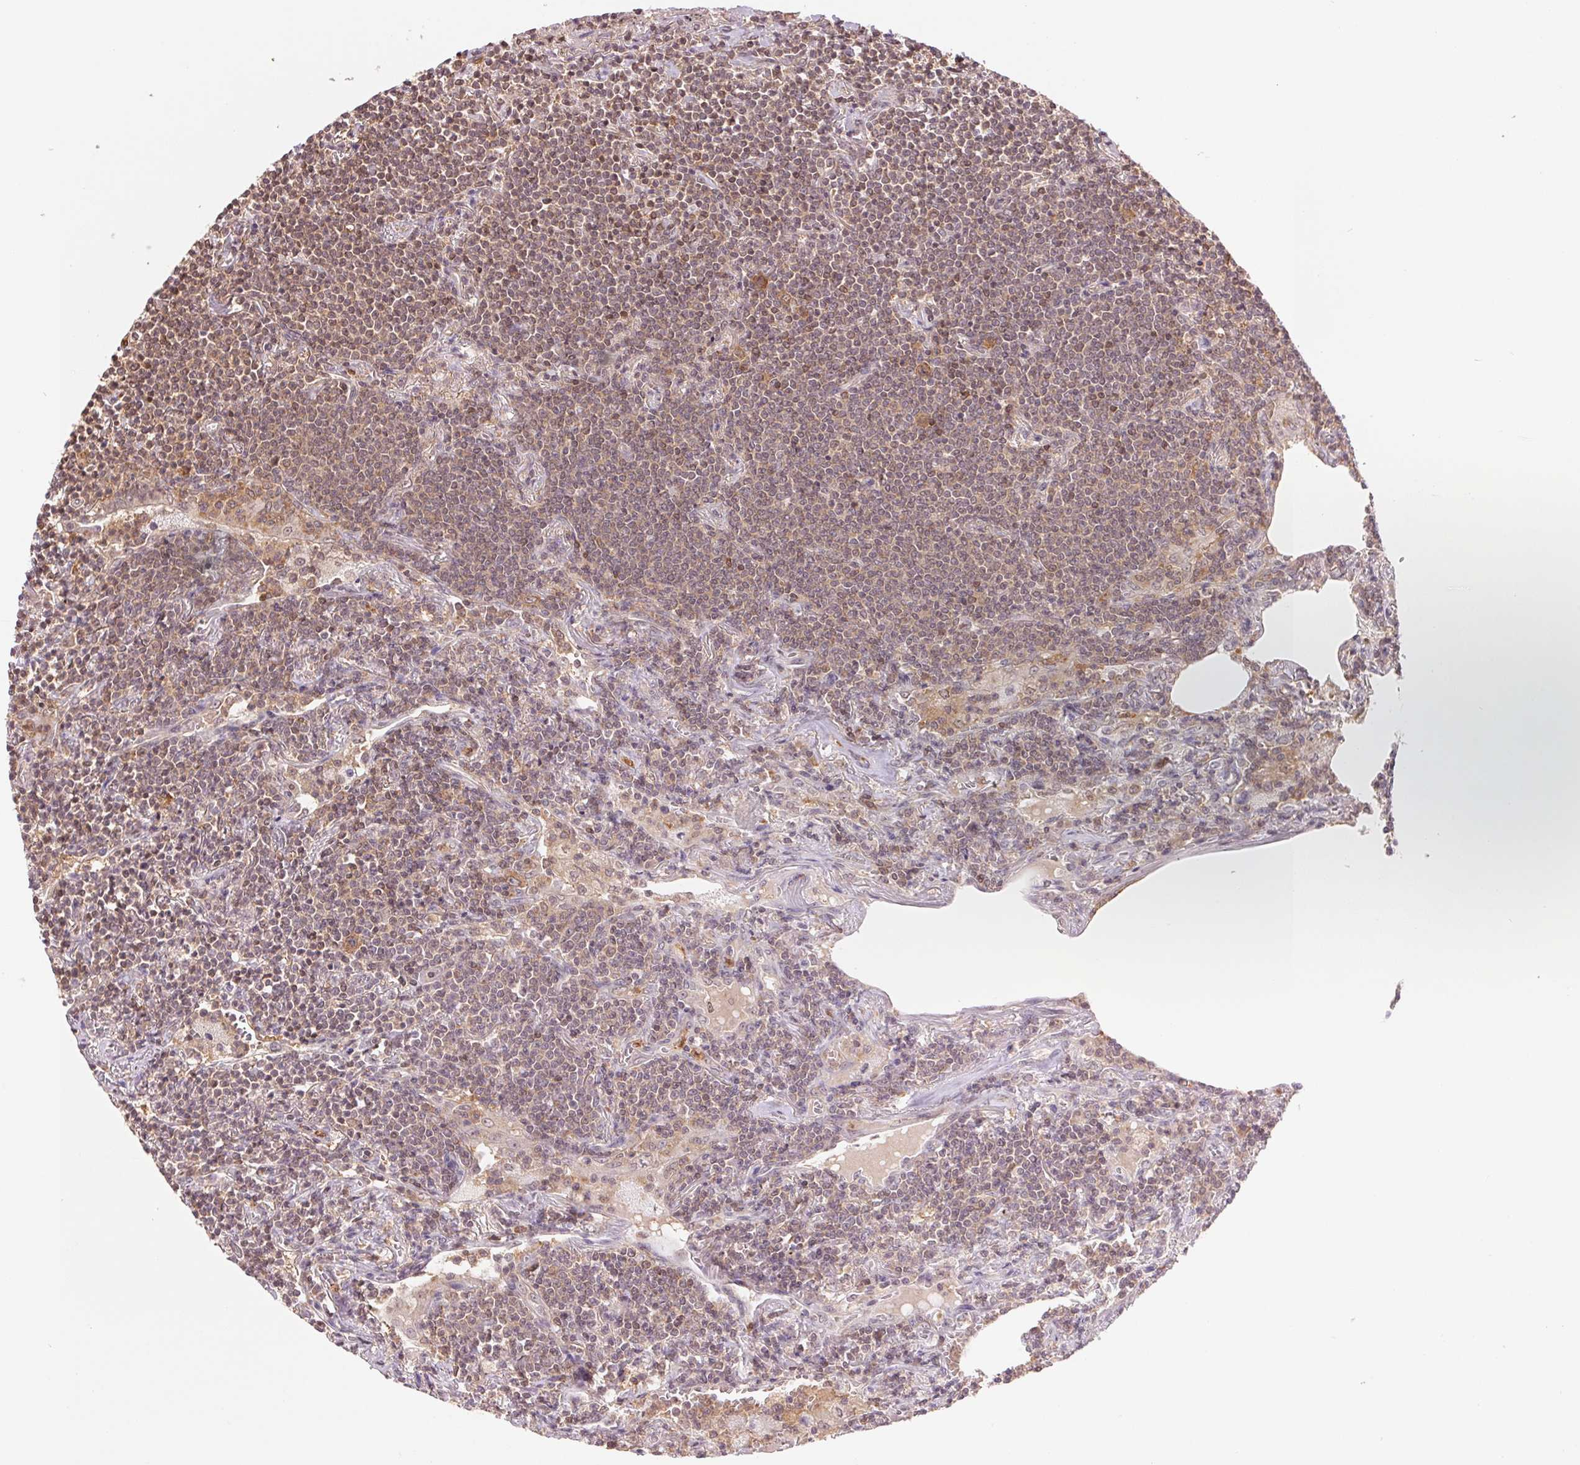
{"staining": {"intensity": "weak", "quantity": ">75%", "location": "nuclear"}, "tissue": "lymphoma", "cell_type": "Tumor cells", "image_type": "cancer", "snomed": [{"axis": "morphology", "description": "Malignant lymphoma, non-Hodgkin's type, Low grade"}, {"axis": "topography", "description": "Lung"}], "caption": "About >75% of tumor cells in lymphoma demonstrate weak nuclear protein staining as visualized by brown immunohistochemical staining.", "gene": "CDC123", "patient": {"sex": "female", "age": 71}}